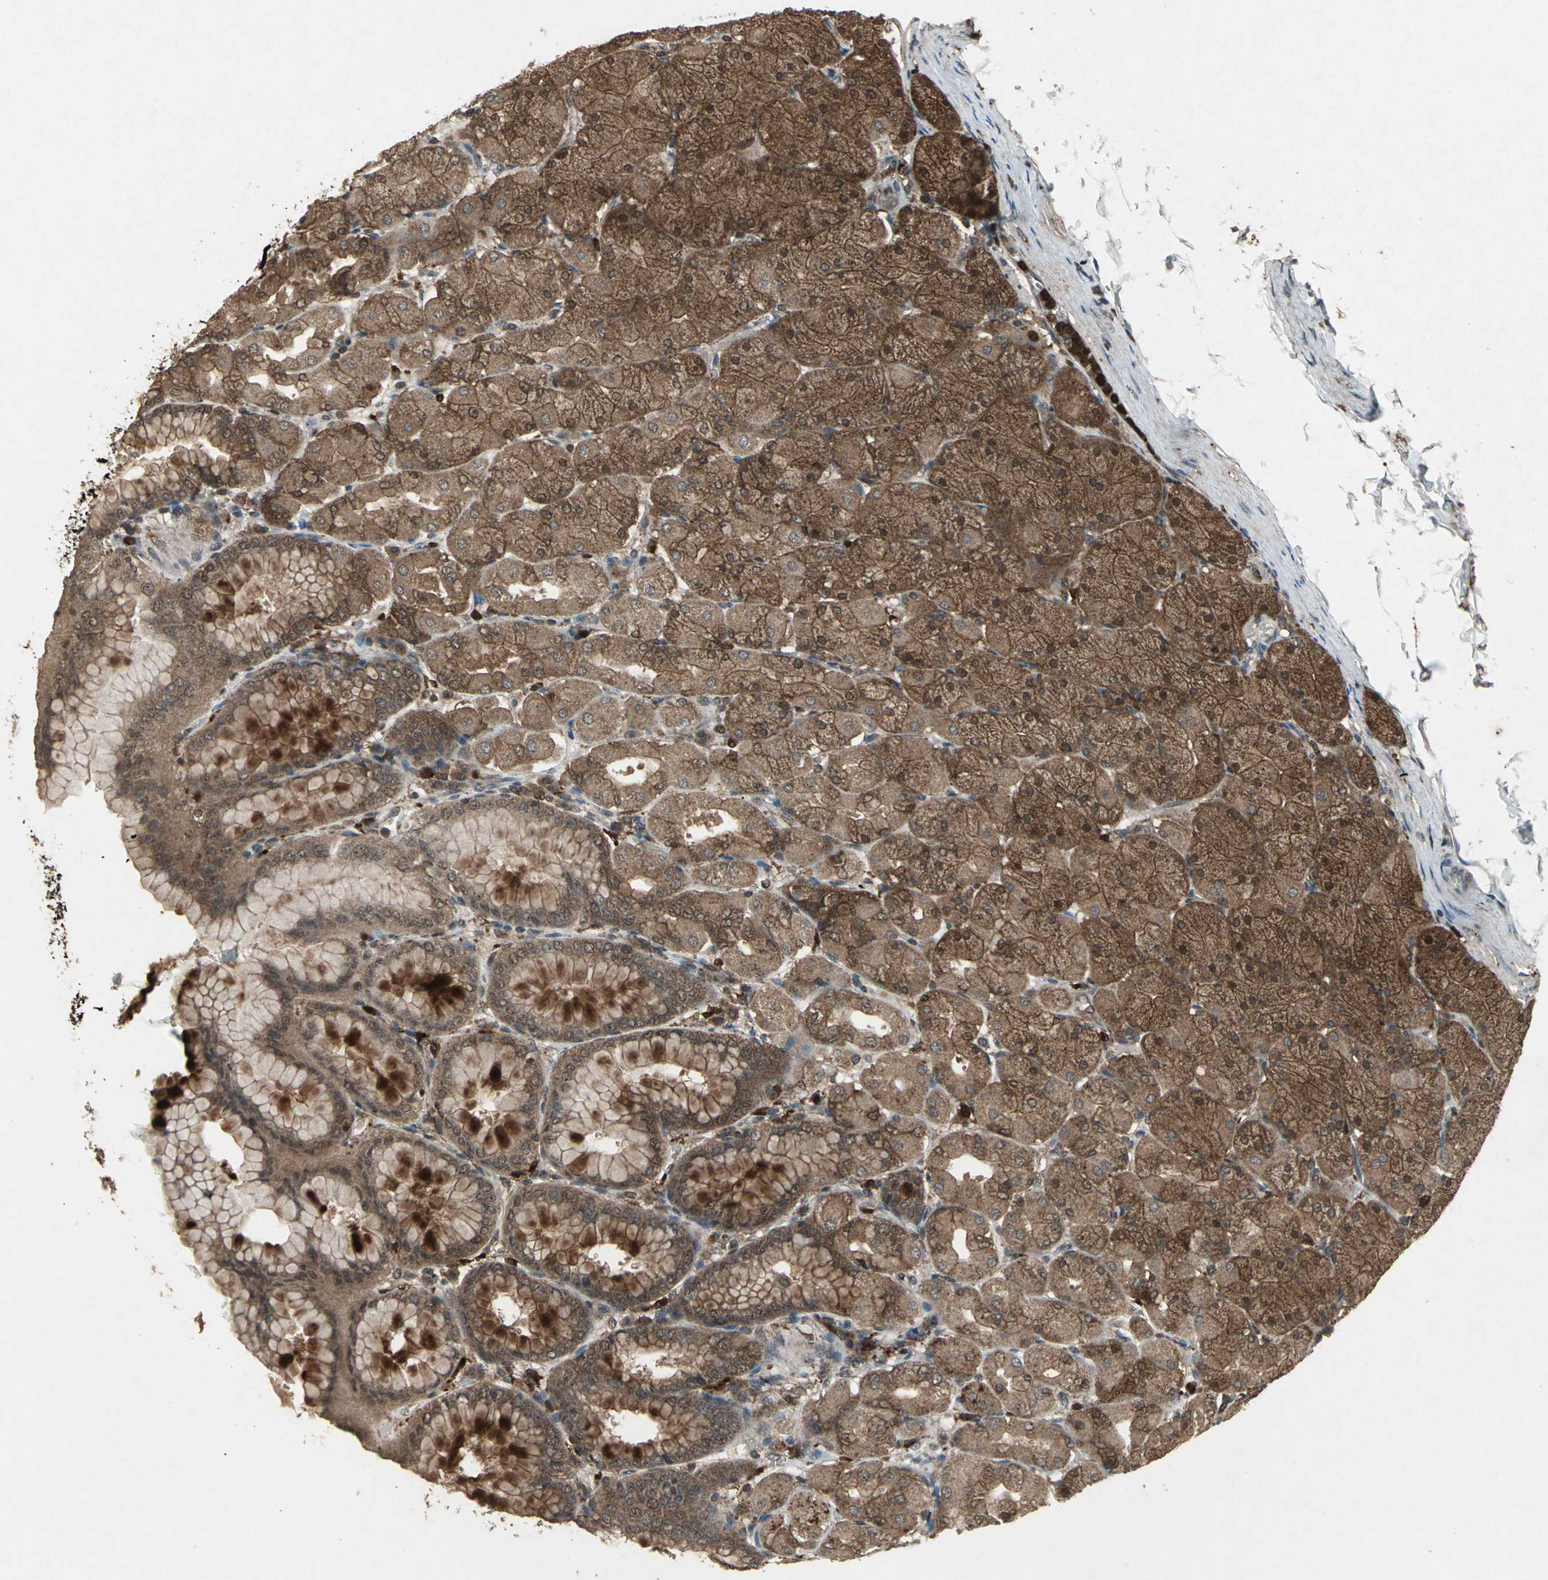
{"staining": {"intensity": "strong", "quantity": ">75%", "location": "cytoplasmic/membranous"}, "tissue": "stomach", "cell_type": "Glandular cells", "image_type": "normal", "snomed": [{"axis": "morphology", "description": "Normal tissue, NOS"}, {"axis": "topography", "description": "Stomach, upper"}], "caption": "A micrograph showing strong cytoplasmic/membranous positivity in about >75% of glandular cells in unremarkable stomach, as visualized by brown immunohistochemical staining.", "gene": "PYCARD", "patient": {"sex": "female", "age": 56}}